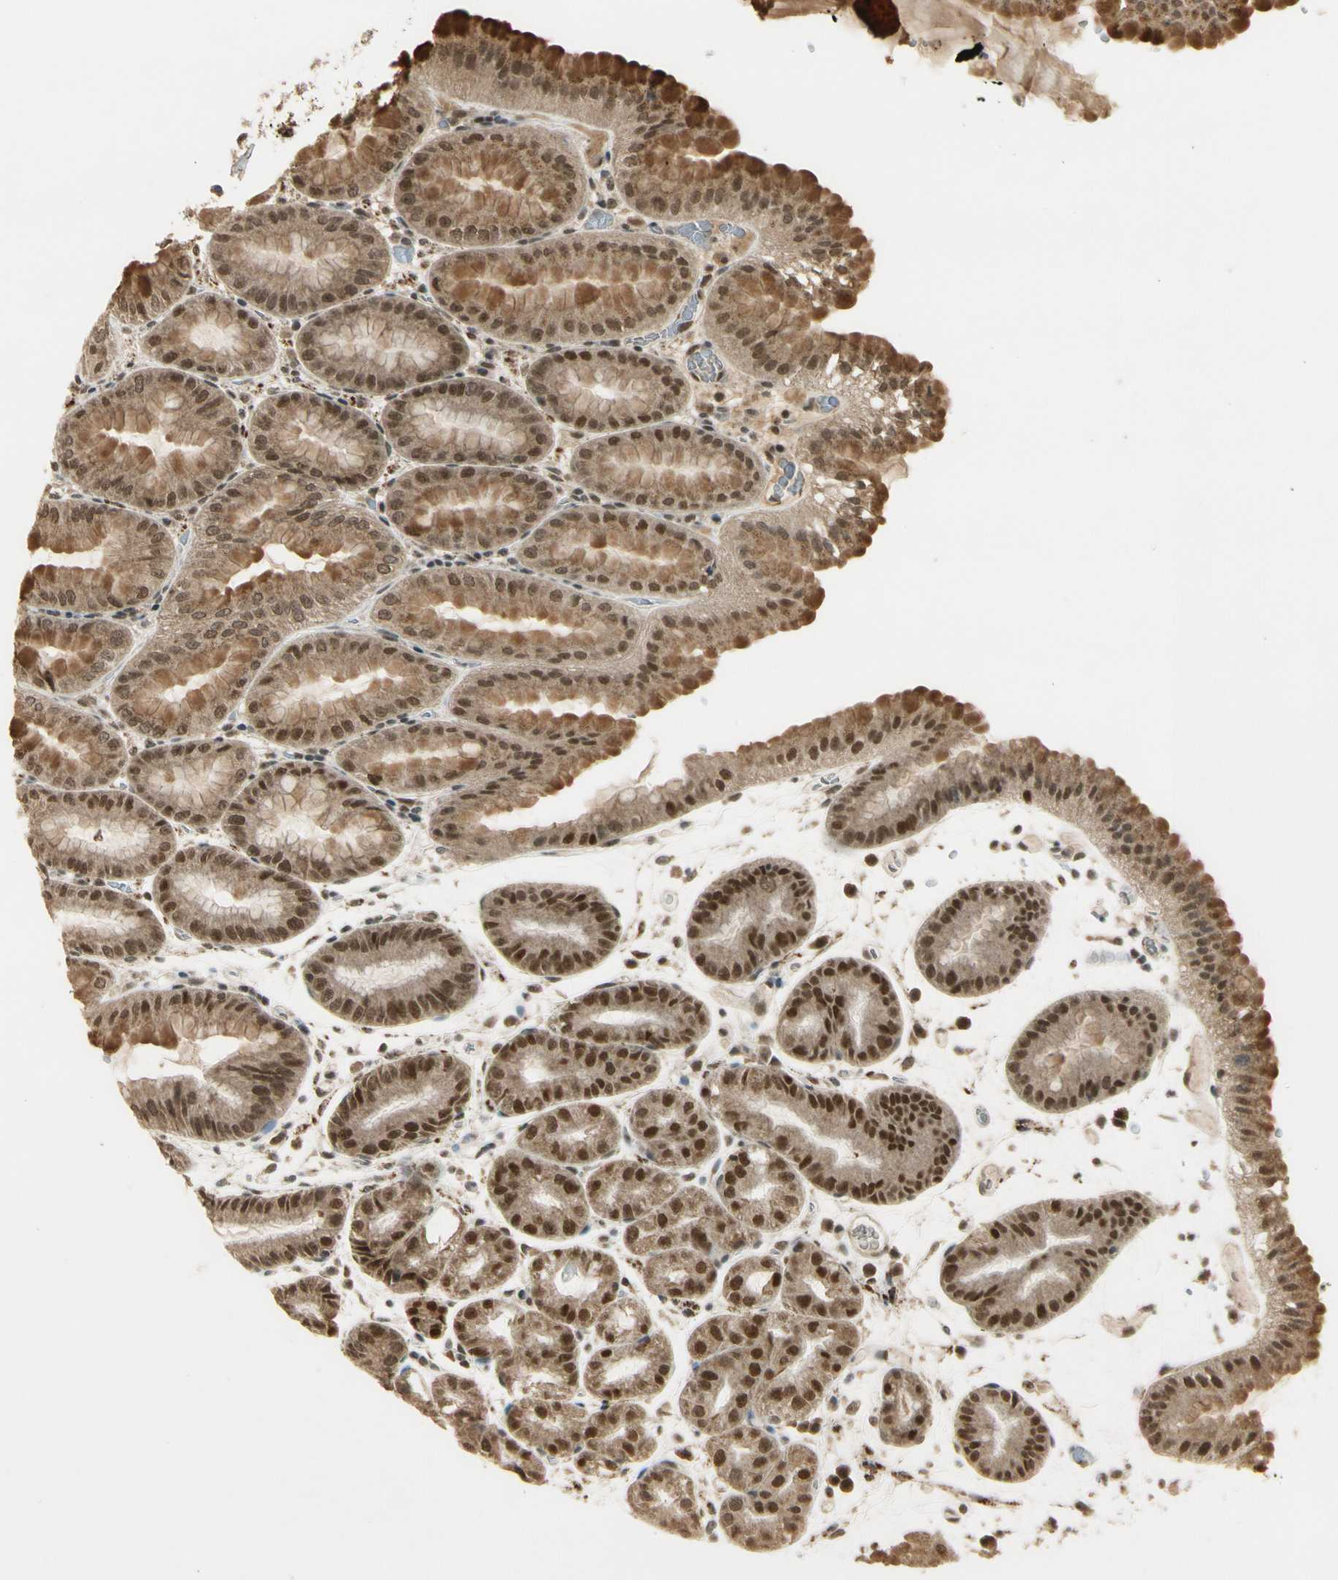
{"staining": {"intensity": "moderate", "quantity": ">75%", "location": "cytoplasmic/membranous,nuclear"}, "tissue": "stomach", "cell_type": "Glandular cells", "image_type": "normal", "snomed": [{"axis": "morphology", "description": "Normal tissue, NOS"}, {"axis": "topography", "description": "Stomach, lower"}], "caption": "A medium amount of moderate cytoplasmic/membranous,nuclear expression is seen in approximately >75% of glandular cells in normal stomach. The protein is shown in brown color, while the nuclei are stained blue.", "gene": "ZNF135", "patient": {"sex": "male", "age": 71}}